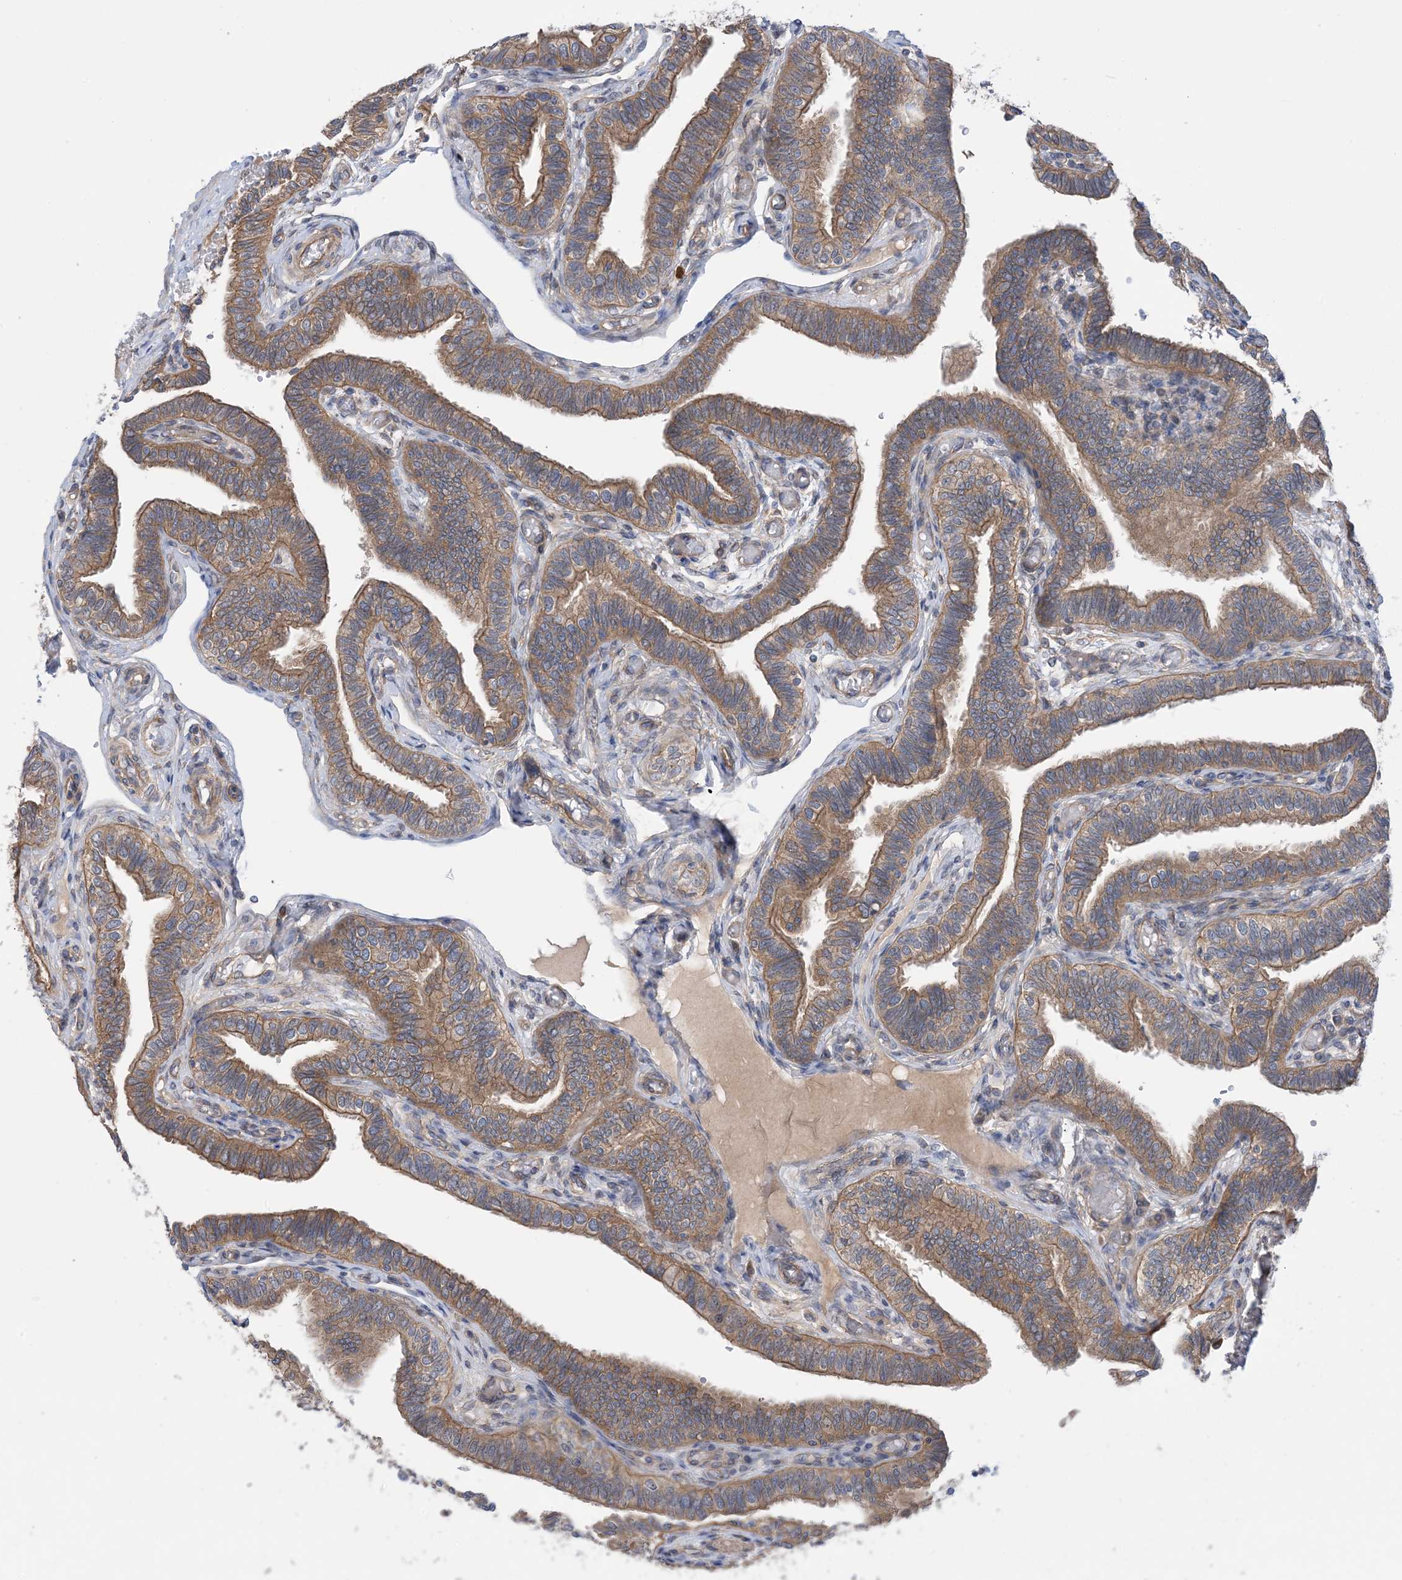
{"staining": {"intensity": "moderate", "quantity": ">75%", "location": "cytoplasmic/membranous"}, "tissue": "fallopian tube", "cell_type": "Glandular cells", "image_type": "normal", "snomed": [{"axis": "morphology", "description": "Normal tissue, NOS"}, {"axis": "topography", "description": "Fallopian tube"}], "caption": "IHC of normal fallopian tube reveals medium levels of moderate cytoplasmic/membranous staining in about >75% of glandular cells. The staining was performed using DAB, with brown indicating positive protein expression. Nuclei are stained blue with hematoxylin.", "gene": "EHBP1", "patient": {"sex": "female", "age": 39}}